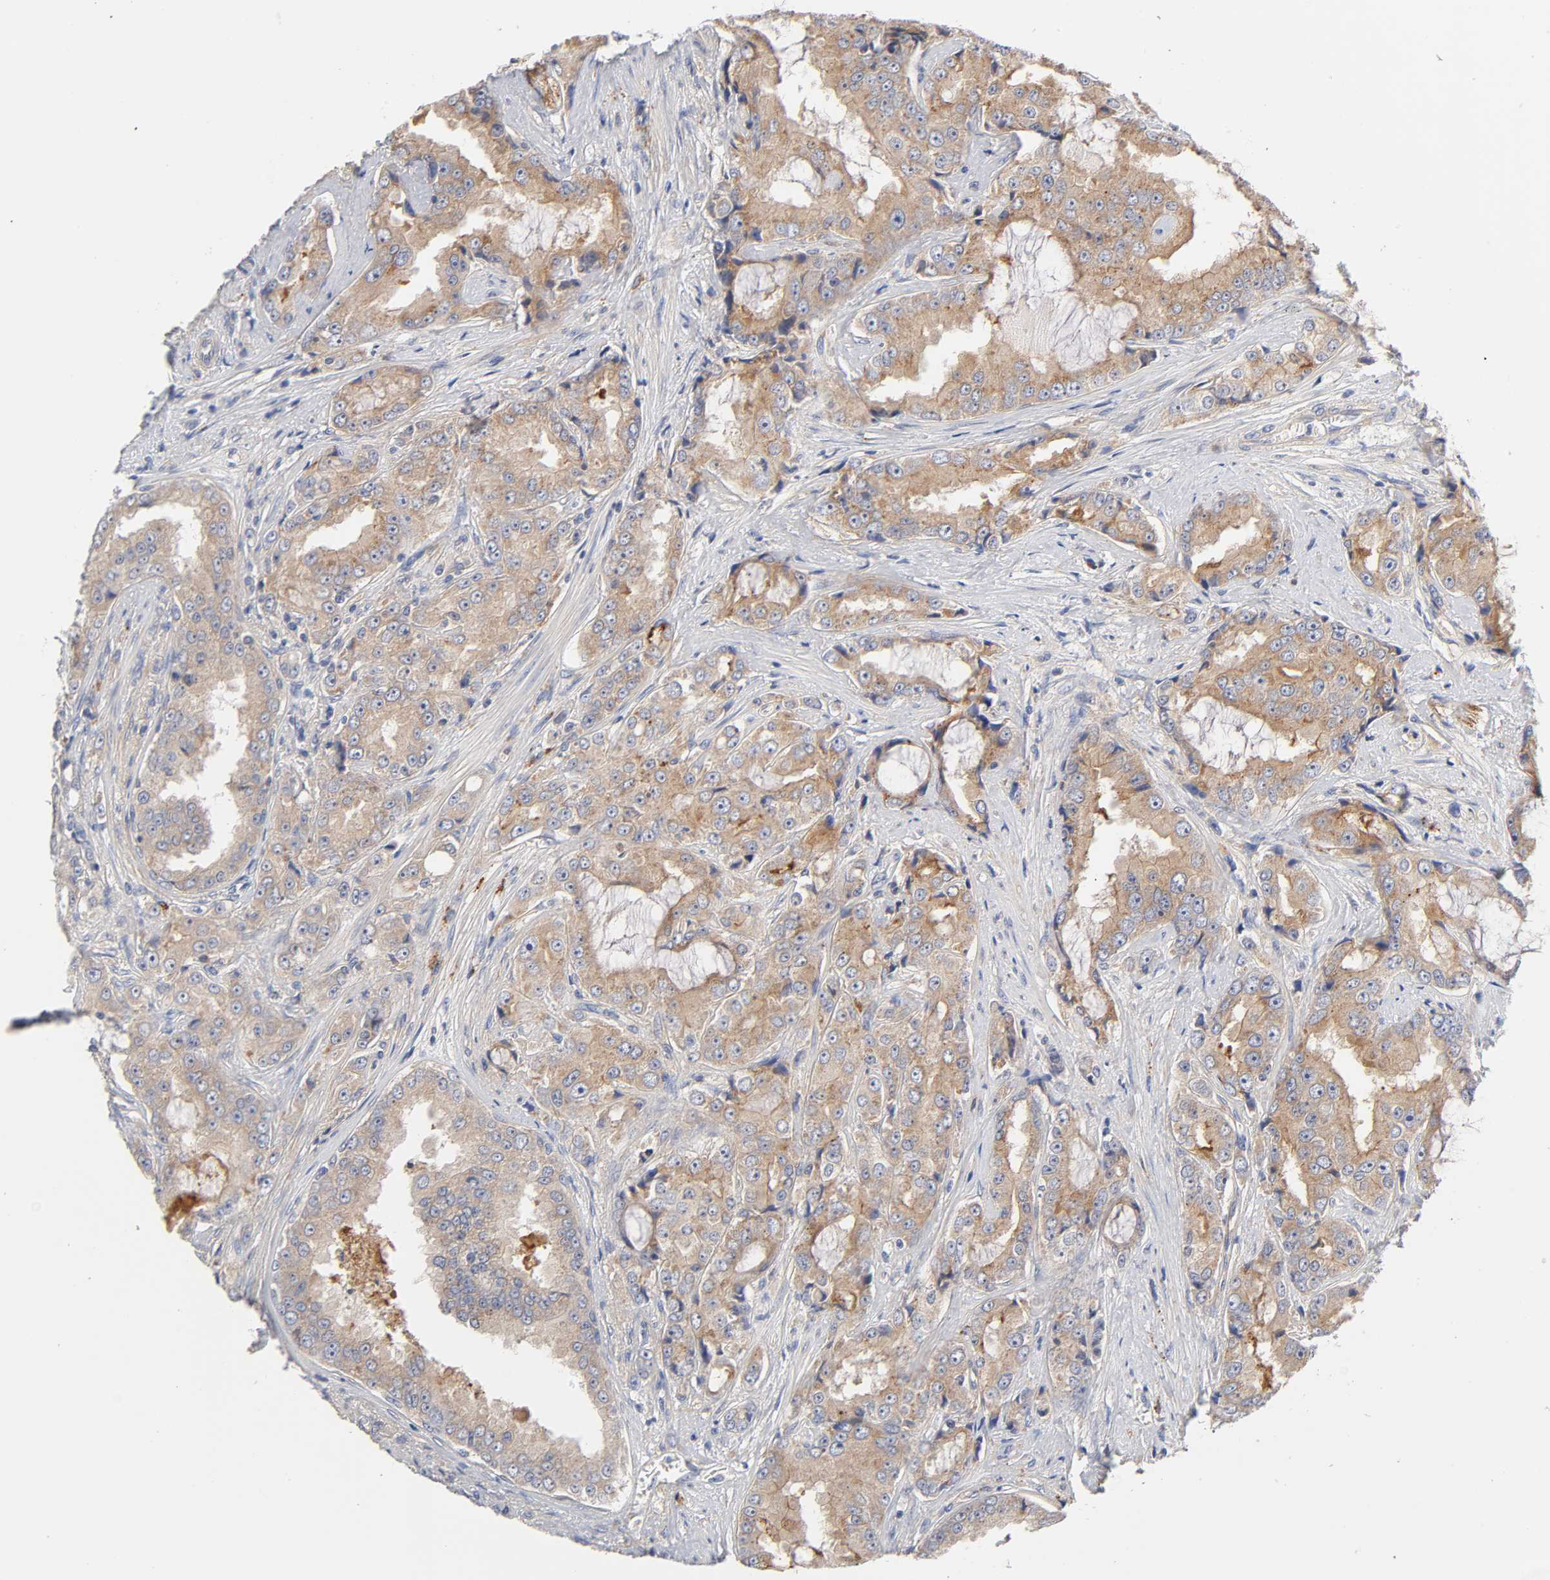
{"staining": {"intensity": "moderate", "quantity": ">75%", "location": "cytoplasmic/membranous"}, "tissue": "prostate cancer", "cell_type": "Tumor cells", "image_type": "cancer", "snomed": [{"axis": "morphology", "description": "Adenocarcinoma, High grade"}, {"axis": "topography", "description": "Prostate"}], "caption": "IHC of adenocarcinoma (high-grade) (prostate) shows medium levels of moderate cytoplasmic/membranous staining in about >75% of tumor cells.", "gene": "C17orf75", "patient": {"sex": "male", "age": 73}}